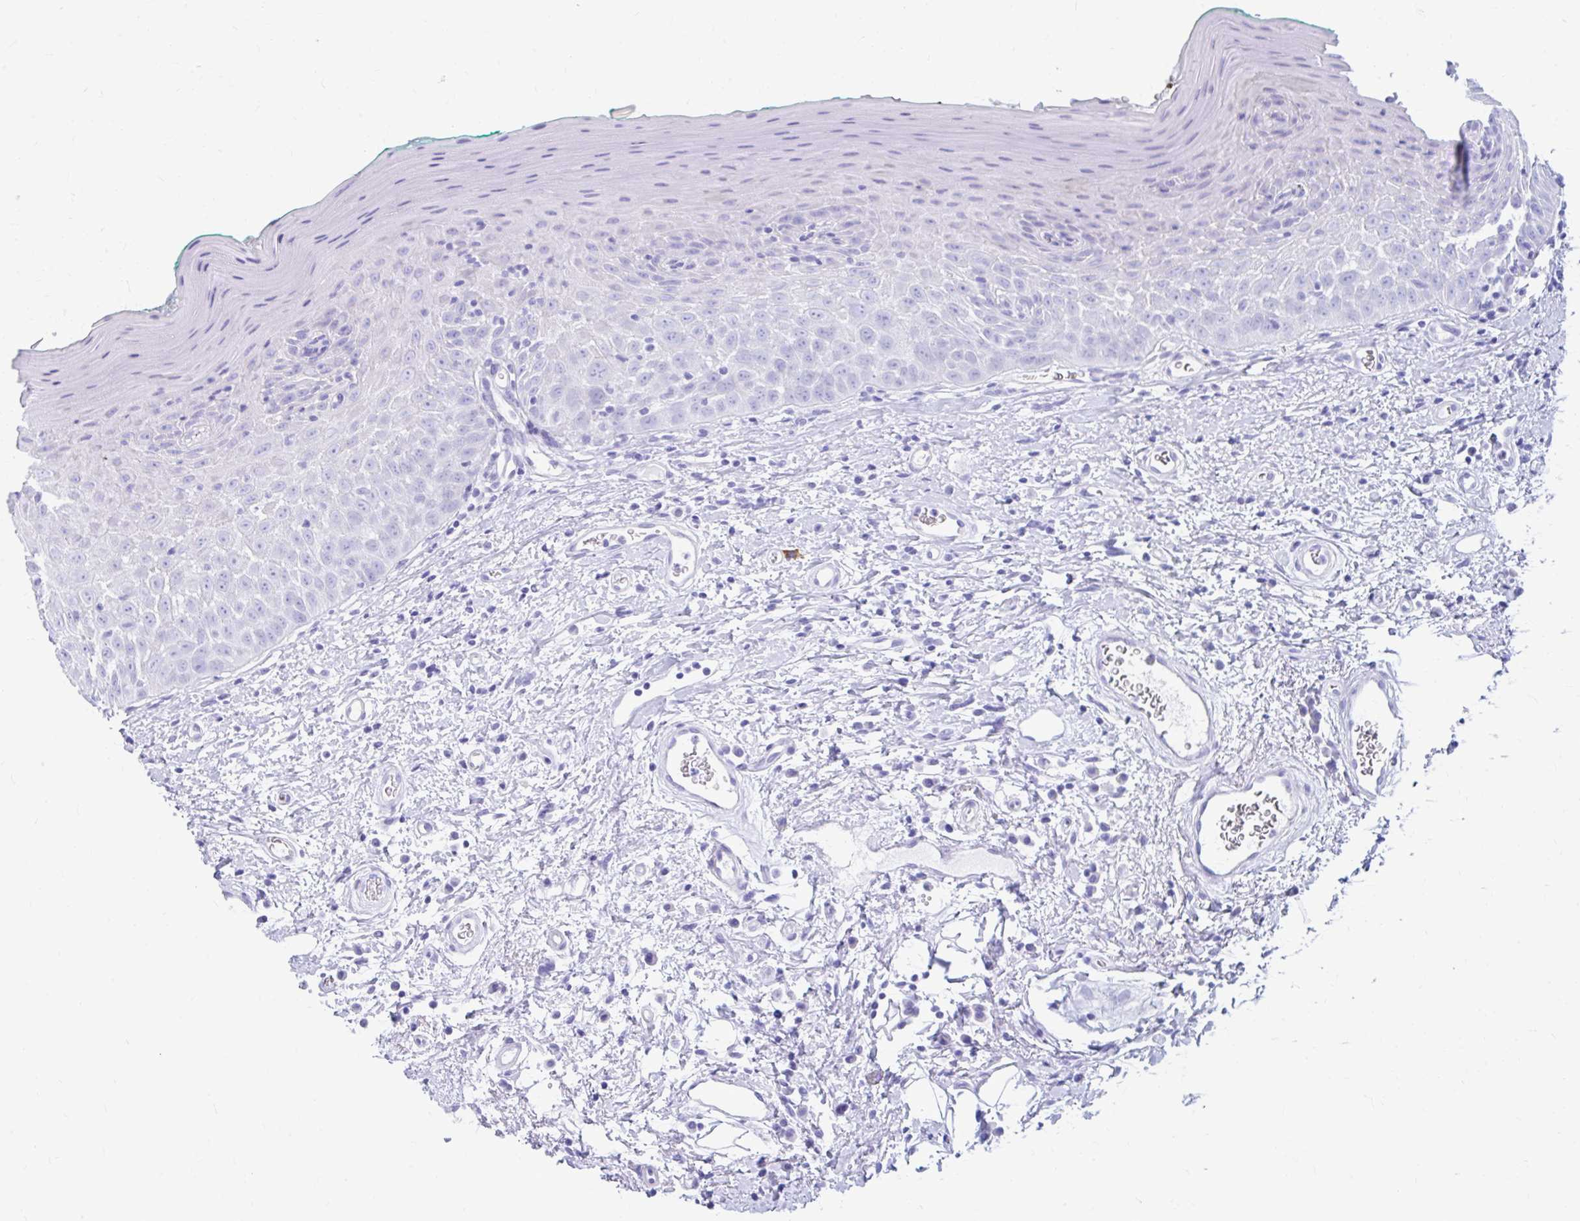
{"staining": {"intensity": "negative", "quantity": "none", "location": "none"}, "tissue": "oral mucosa", "cell_type": "Squamous epithelial cells", "image_type": "normal", "snomed": [{"axis": "morphology", "description": "Normal tissue, NOS"}, {"axis": "topography", "description": "Oral tissue"}, {"axis": "topography", "description": "Tounge, NOS"}], "caption": "IHC photomicrograph of unremarkable human oral mucosa stained for a protein (brown), which reveals no positivity in squamous epithelial cells. Nuclei are stained in blue.", "gene": "NSG2", "patient": {"sex": "male", "age": 83}}